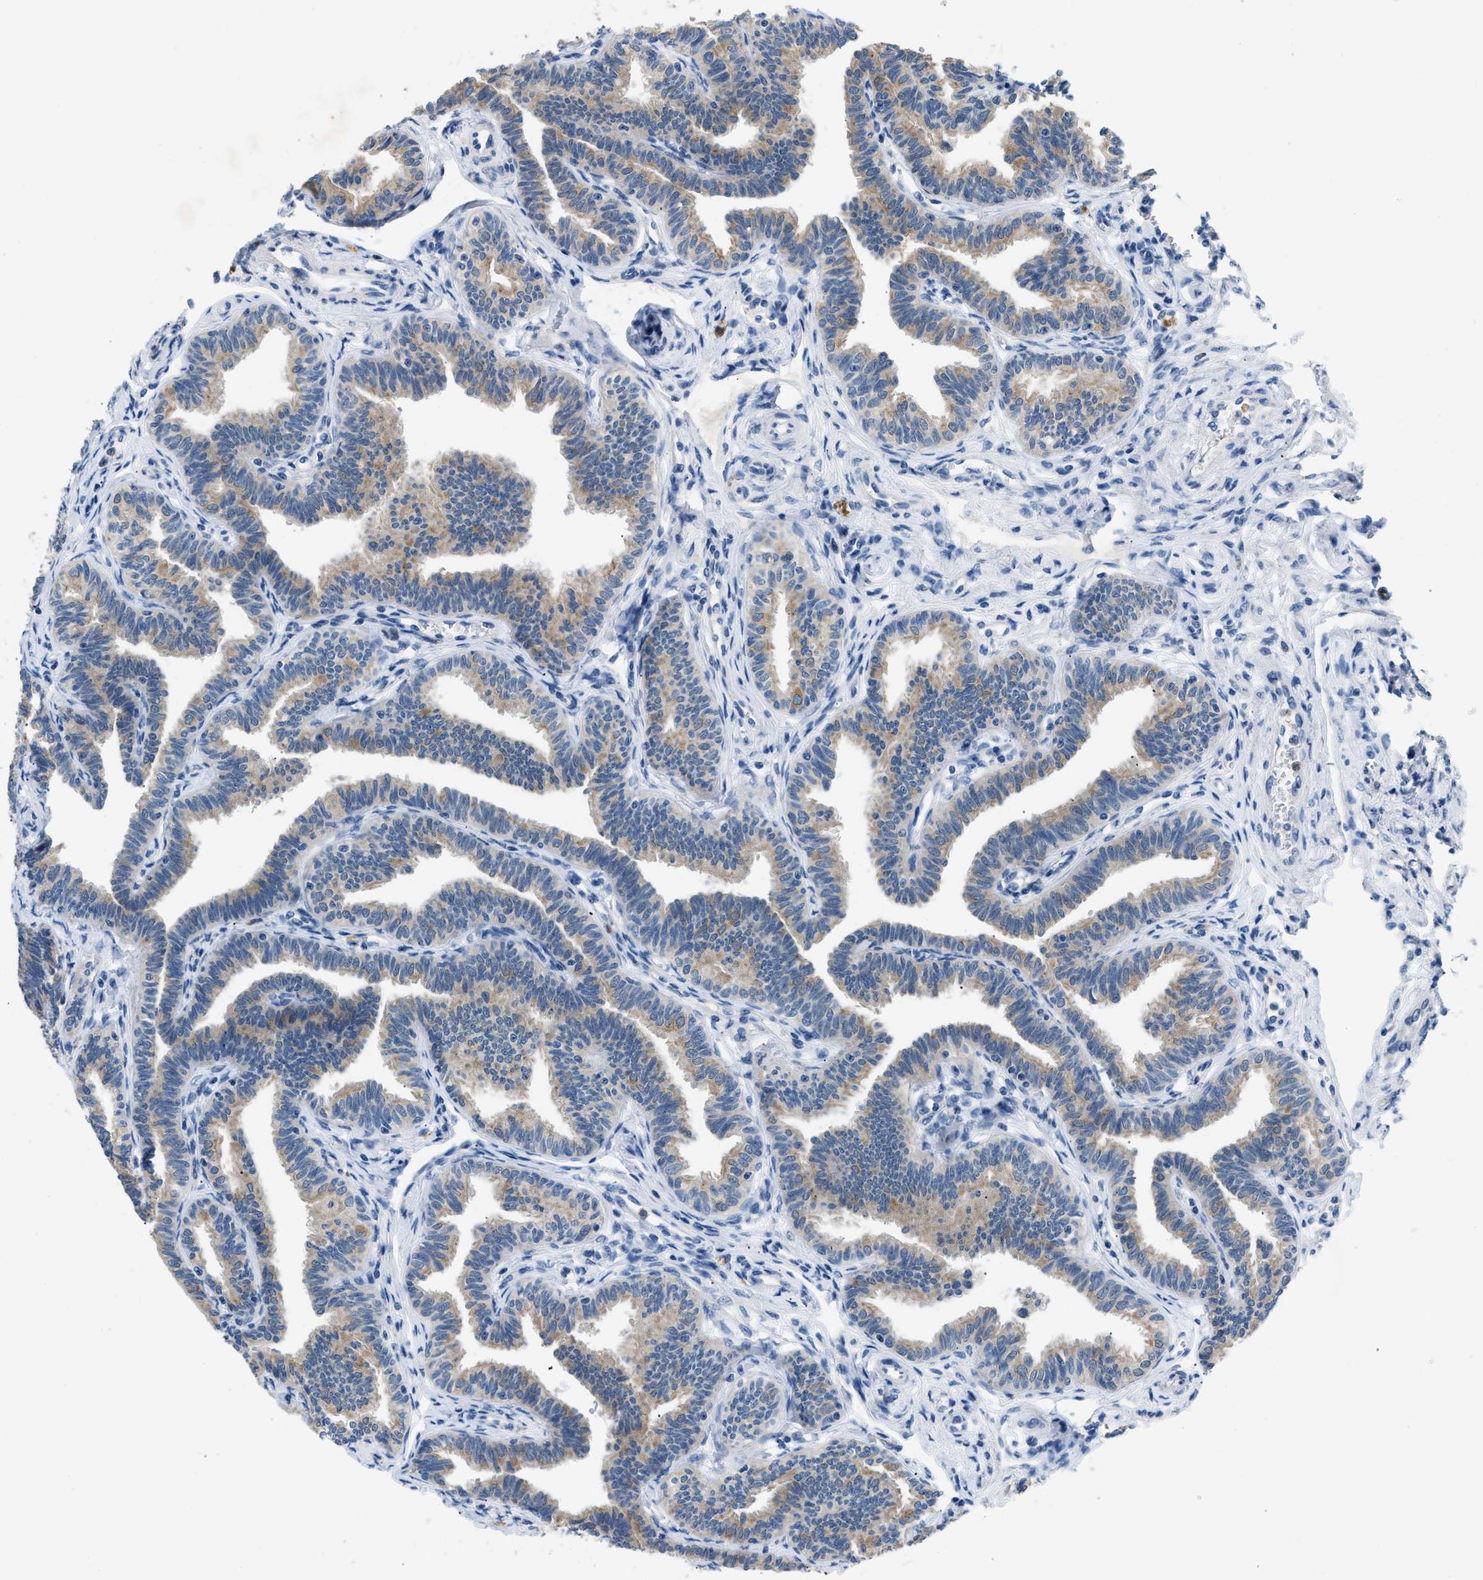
{"staining": {"intensity": "moderate", "quantity": ">75%", "location": "cytoplasmic/membranous"}, "tissue": "fallopian tube", "cell_type": "Glandular cells", "image_type": "normal", "snomed": [{"axis": "morphology", "description": "Normal tissue, NOS"}, {"axis": "topography", "description": "Fallopian tube"}, {"axis": "topography", "description": "Ovary"}], "caption": "Approximately >75% of glandular cells in normal human fallopian tube exhibit moderate cytoplasmic/membranous protein staining as visualized by brown immunohistochemical staining.", "gene": "TOMM34", "patient": {"sex": "female", "age": 23}}